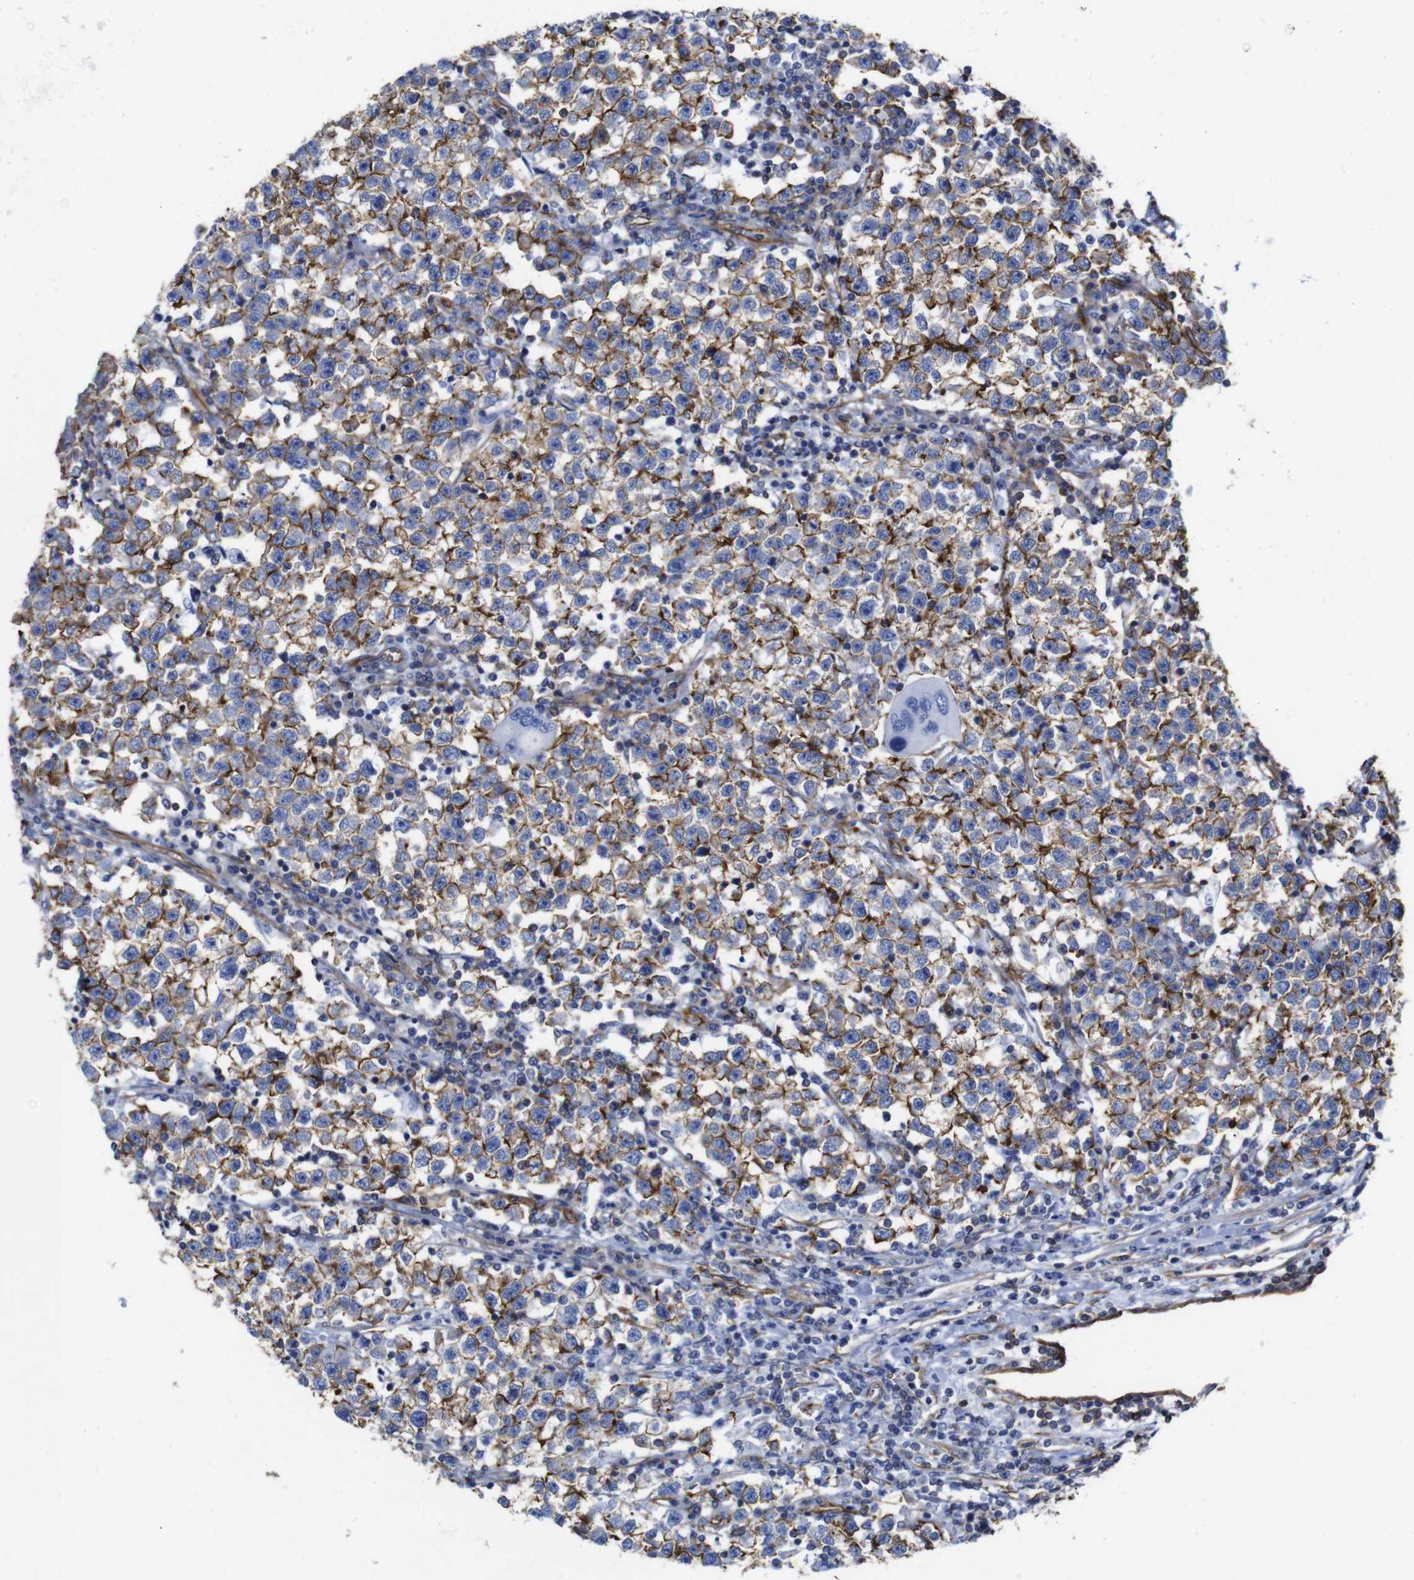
{"staining": {"intensity": "strong", "quantity": ">75%", "location": "cytoplasmic/membranous"}, "tissue": "testis cancer", "cell_type": "Tumor cells", "image_type": "cancer", "snomed": [{"axis": "morphology", "description": "Seminoma, NOS"}, {"axis": "topography", "description": "Testis"}], "caption": "This histopathology image reveals testis seminoma stained with immunohistochemistry (IHC) to label a protein in brown. The cytoplasmic/membranous of tumor cells show strong positivity for the protein. Nuclei are counter-stained blue.", "gene": "SPTBN1", "patient": {"sex": "male", "age": 22}}